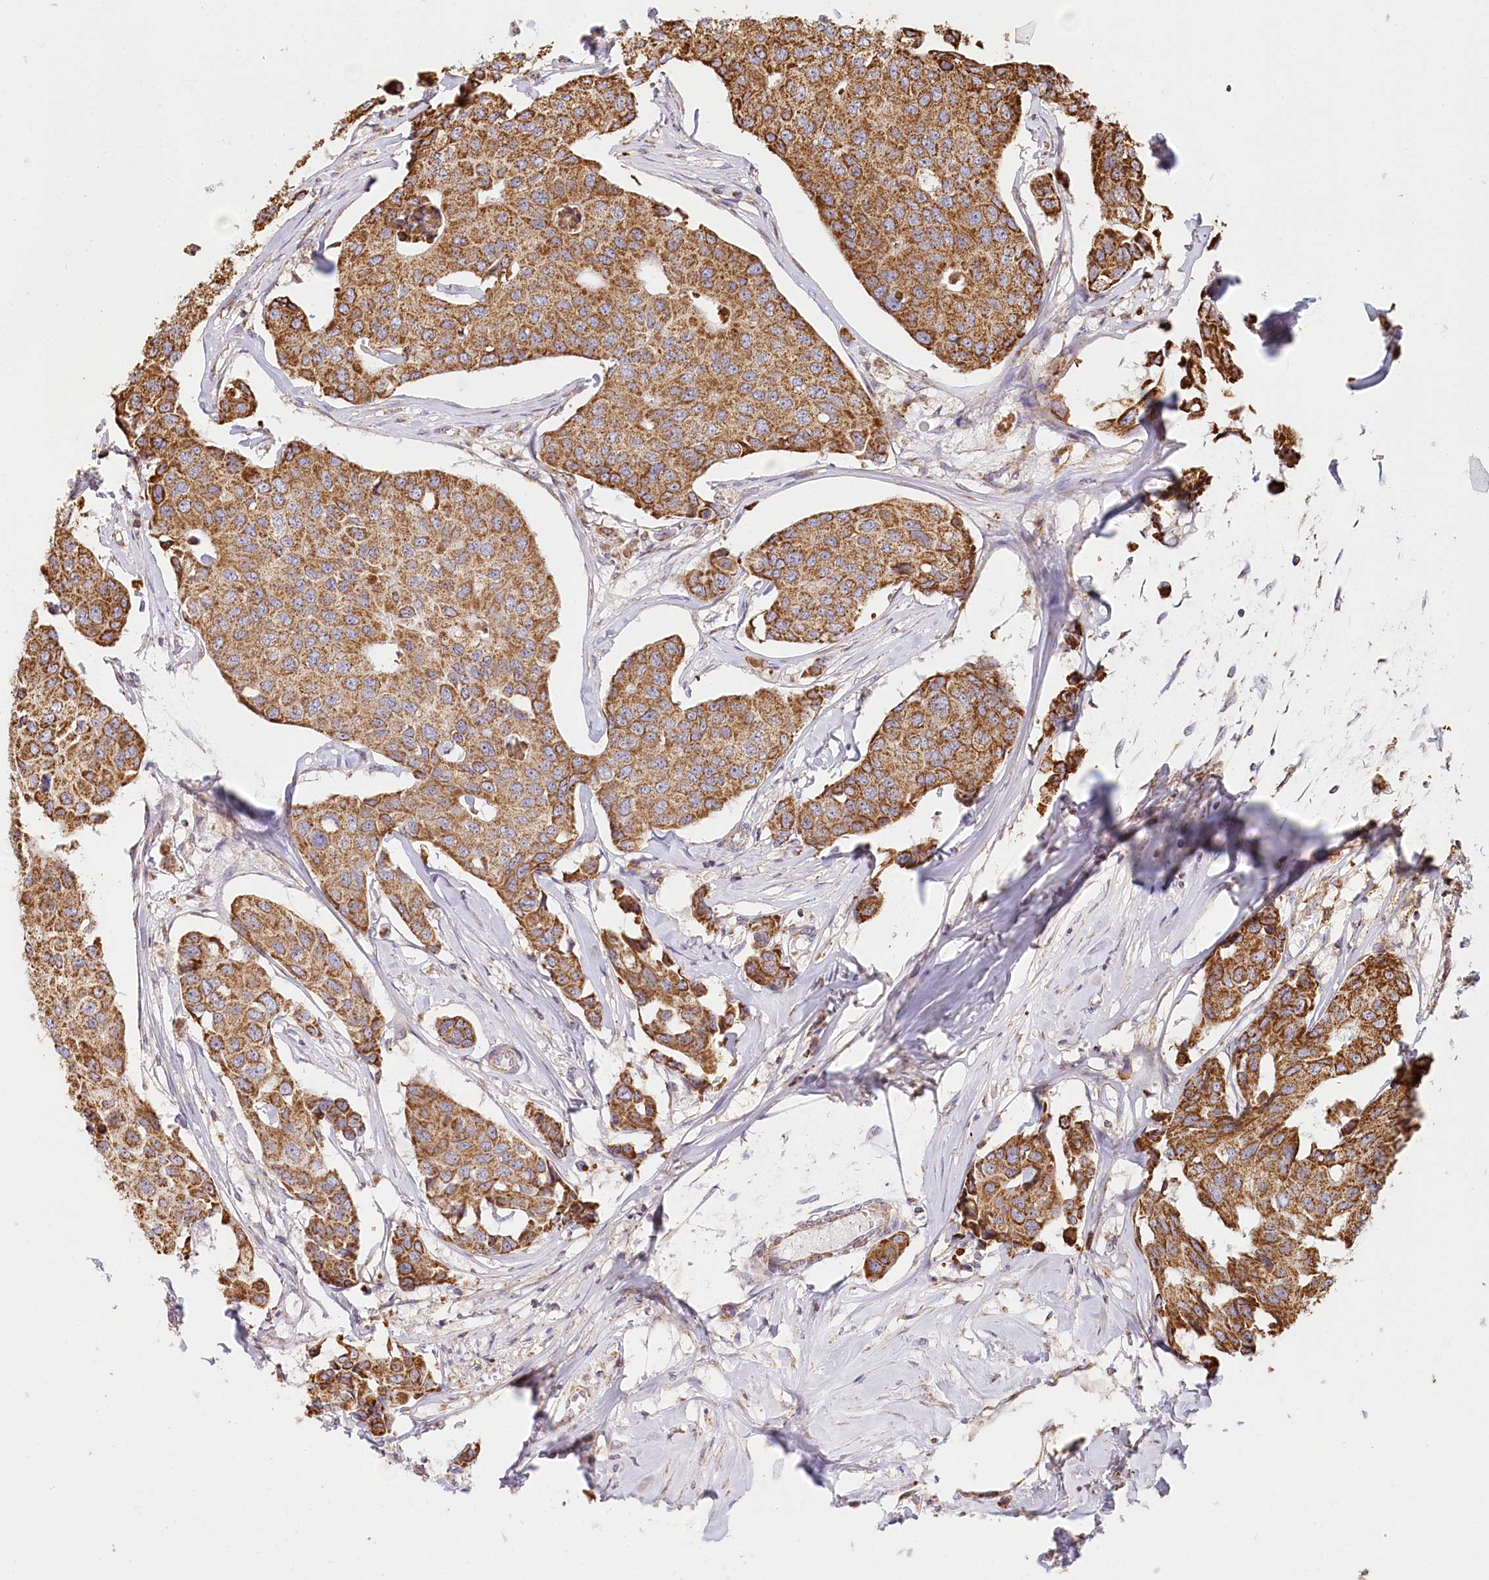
{"staining": {"intensity": "moderate", "quantity": ">75%", "location": "cytoplasmic/membranous"}, "tissue": "breast cancer", "cell_type": "Tumor cells", "image_type": "cancer", "snomed": [{"axis": "morphology", "description": "Duct carcinoma"}, {"axis": "topography", "description": "Breast"}], "caption": "The histopathology image reveals a brown stain indicating the presence of a protein in the cytoplasmic/membranous of tumor cells in invasive ductal carcinoma (breast).", "gene": "UMPS", "patient": {"sex": "female", "age": 80}}